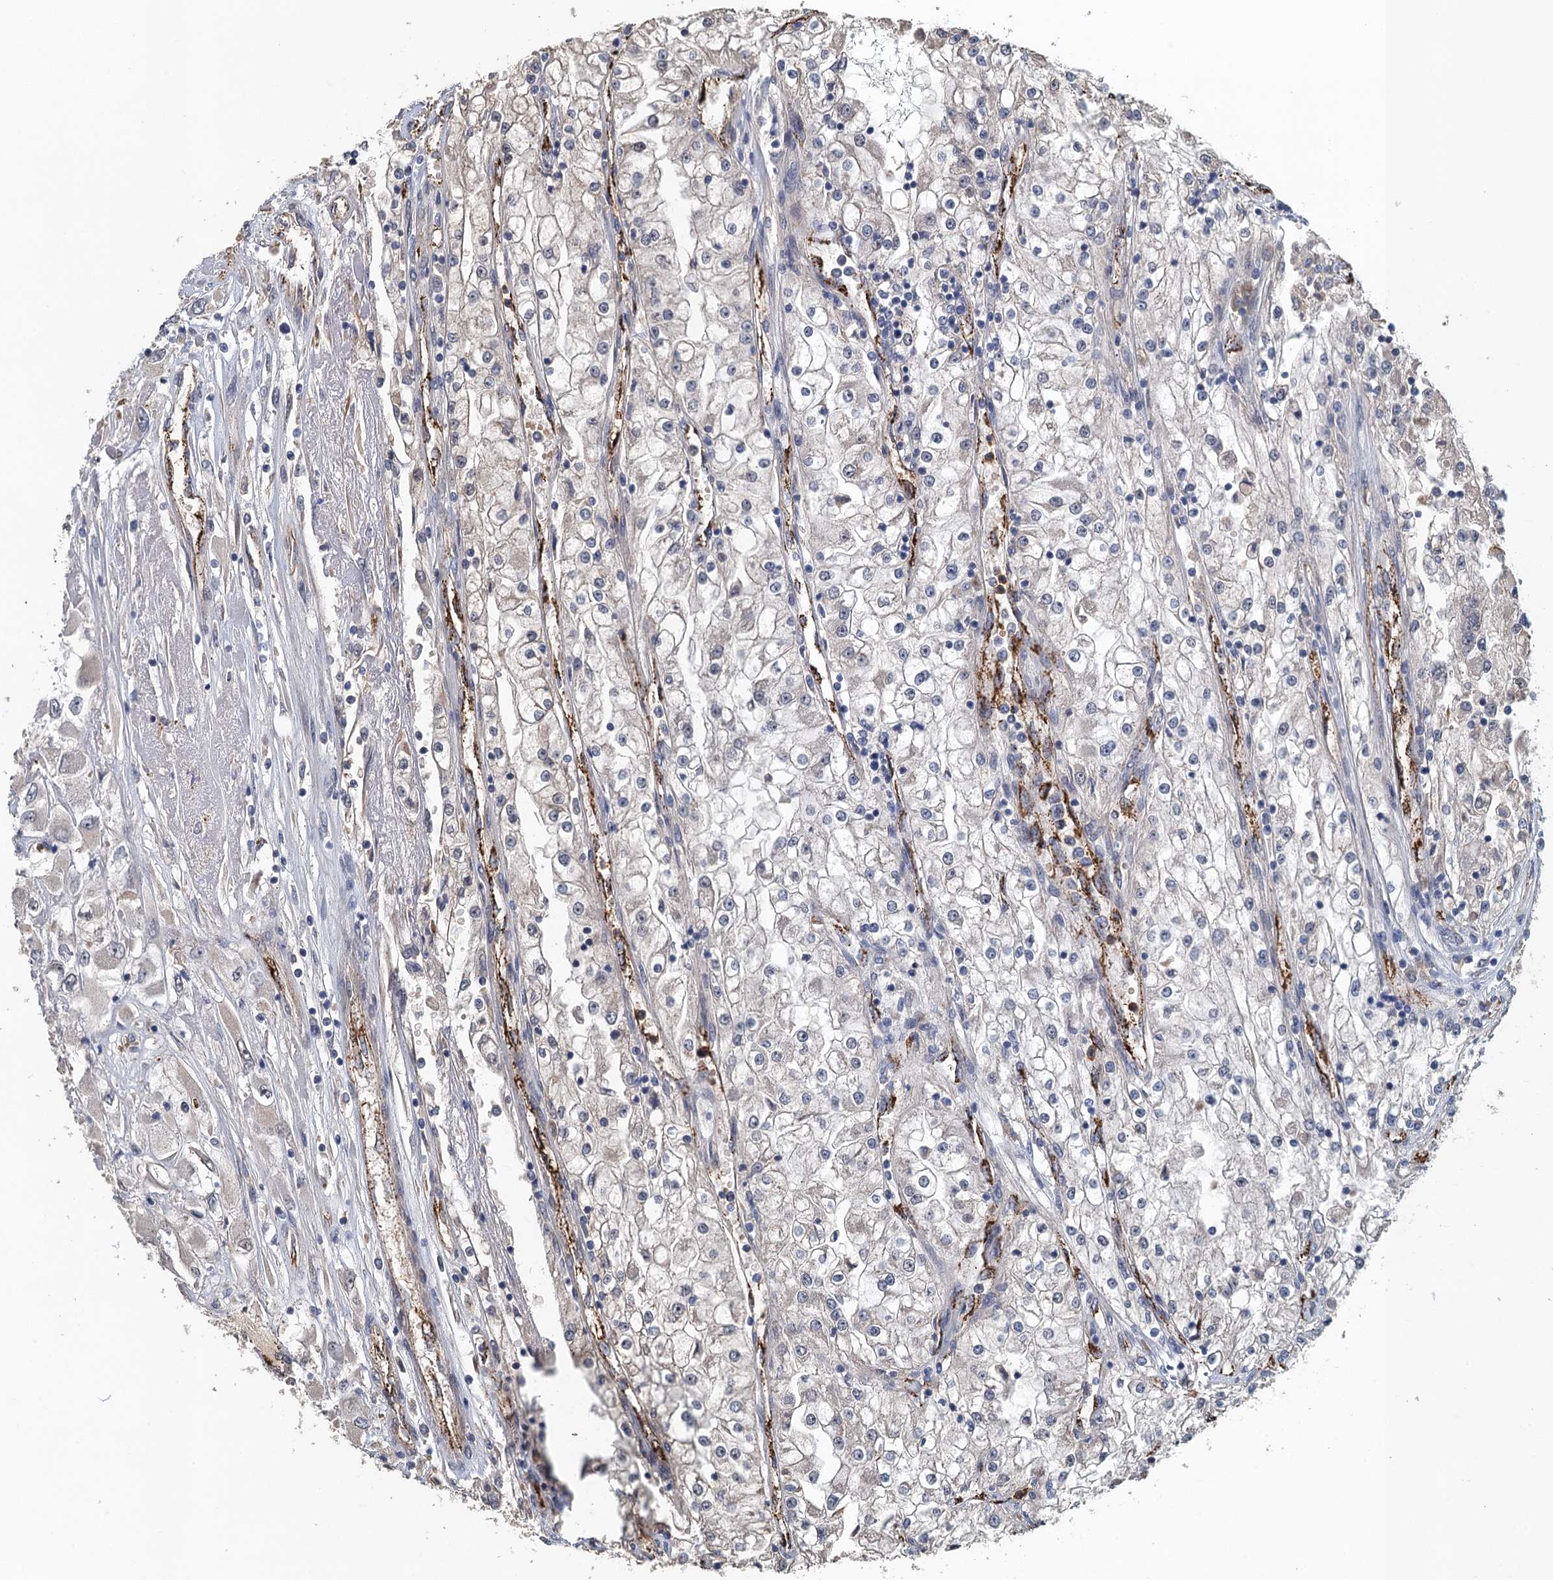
{"staining": {"intensity": "negative", "quantity": "none", "location": "none"}, "tissue": "renal cancer", "cell_type": "Tumor cells", "image_type": "cancer", "snomed": [{"axis": "morphology", "description": "Adenocarcinoma, NOS"}, {"axis": "topography", "description": "Kidney"}], "caption": "Immunohistochemistry (IHC) micrograph of neoplastic tissue: human renal adenocarcinoma stained with DAB (3,3'-diaminobenzidine) demonstrates no significant protein expression in tumor cells. (DAB (3,3'-diaminobenzidine) immunohistochemistry with hematoxylin counter stain).", "gene": "ACSBG1", "patient": {"sex": "female", "age": 52}}